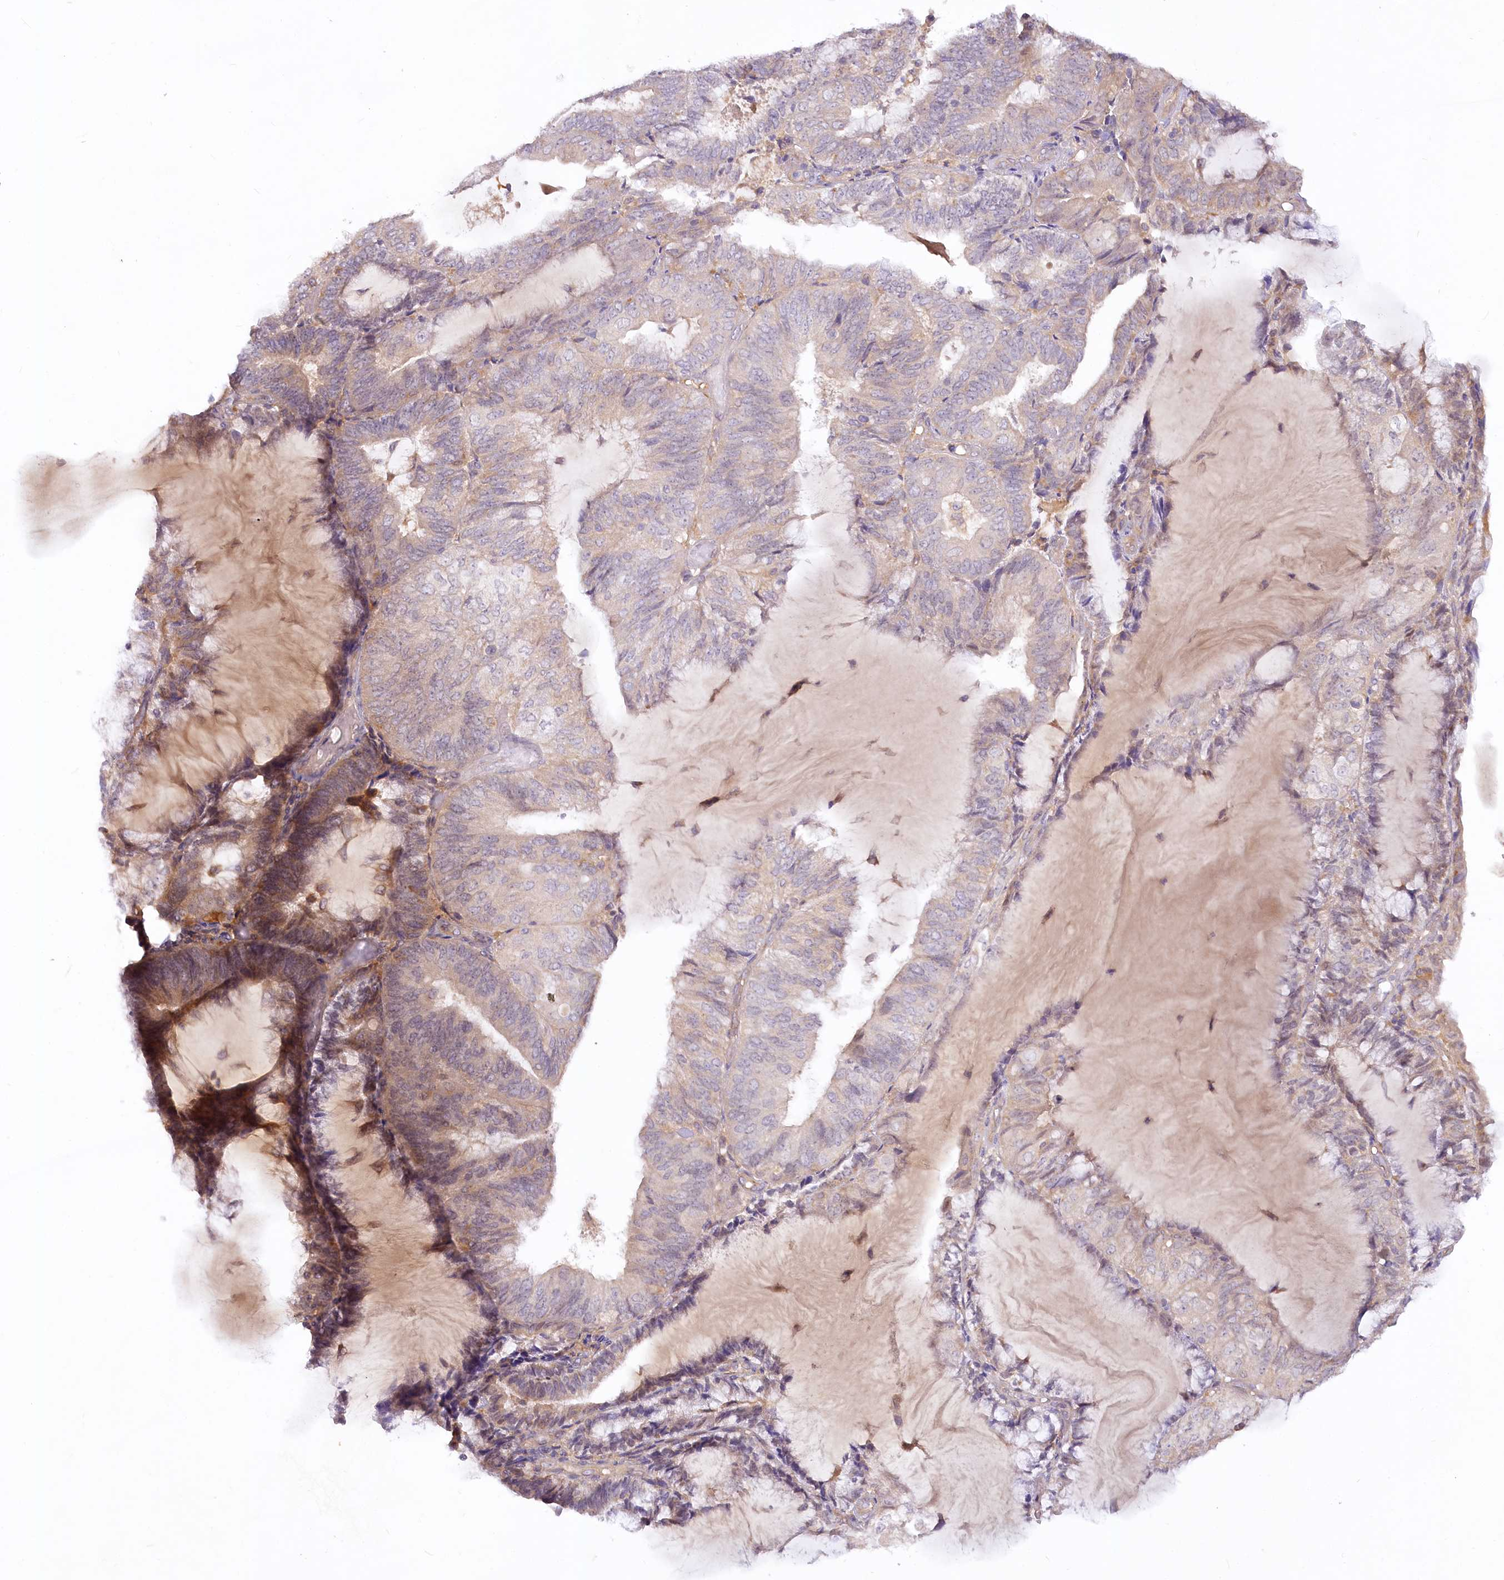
{"staining": {"intensity": "weak", "quantity": "<25%", "location": "cytoplasmic/membranous"}, "tissue": "endometrial cancer", "cell_type": "Tumor cells", "image_type": "cancer", "snomed": [{"axis": "morphology", "description": "Adenocarcinoma, NOS"}, {"axis": "topography", "description": "Endometrium"}], "caption": "High magnification brightfield microscopy of endometrial adenocarcinoma stained with DAB (3,3'-diaminobenzidine) (brown) and counterstained with hematoxylin (blue): tumor cells show no significant staining.", "gene": "EFHC2", "patient": {"sex": "female", "age": 81}}